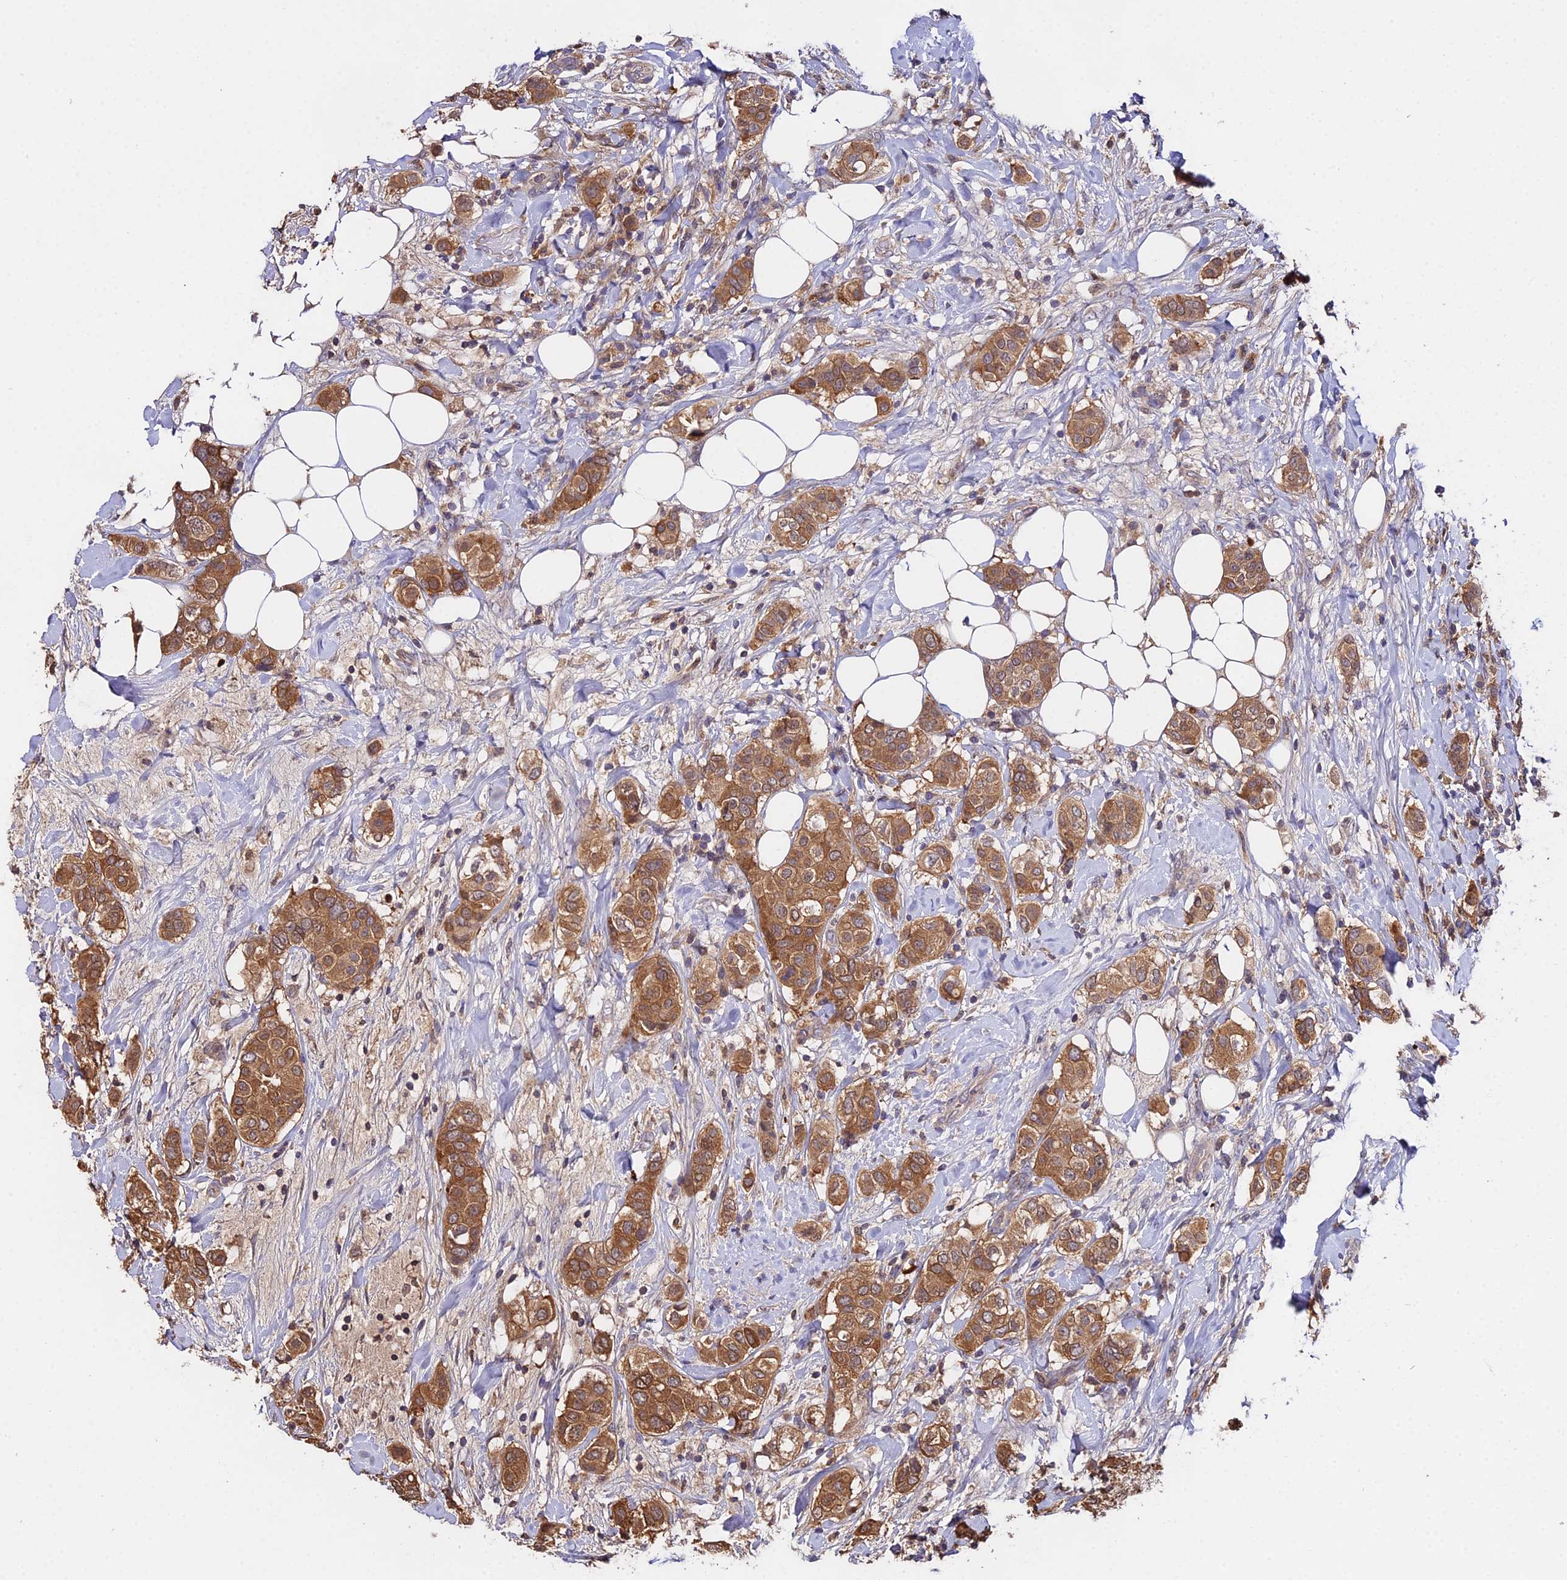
{"staining": {"intensity": "moderate", "quantity": ">75%", "location": "cytoplasmic/membranous"}, "tissue": "breast cancer", "cell_type": "Tumor cells", "image_type": "cancer", "snomed": [{"axis": "morphology", "description": "Lobular carcinoma"}, {"axis": "topography", "description": "Breast"}], "caption": "Protein staining of breast cancer tissue demonstrates moderate cytoplasmic/membranous staining in approximately >75% of tumor cells. (IHC, brightfield microscopy, high magnification).", "gene": "FBP1", "patient": {"sex": "female", "age": 51}}